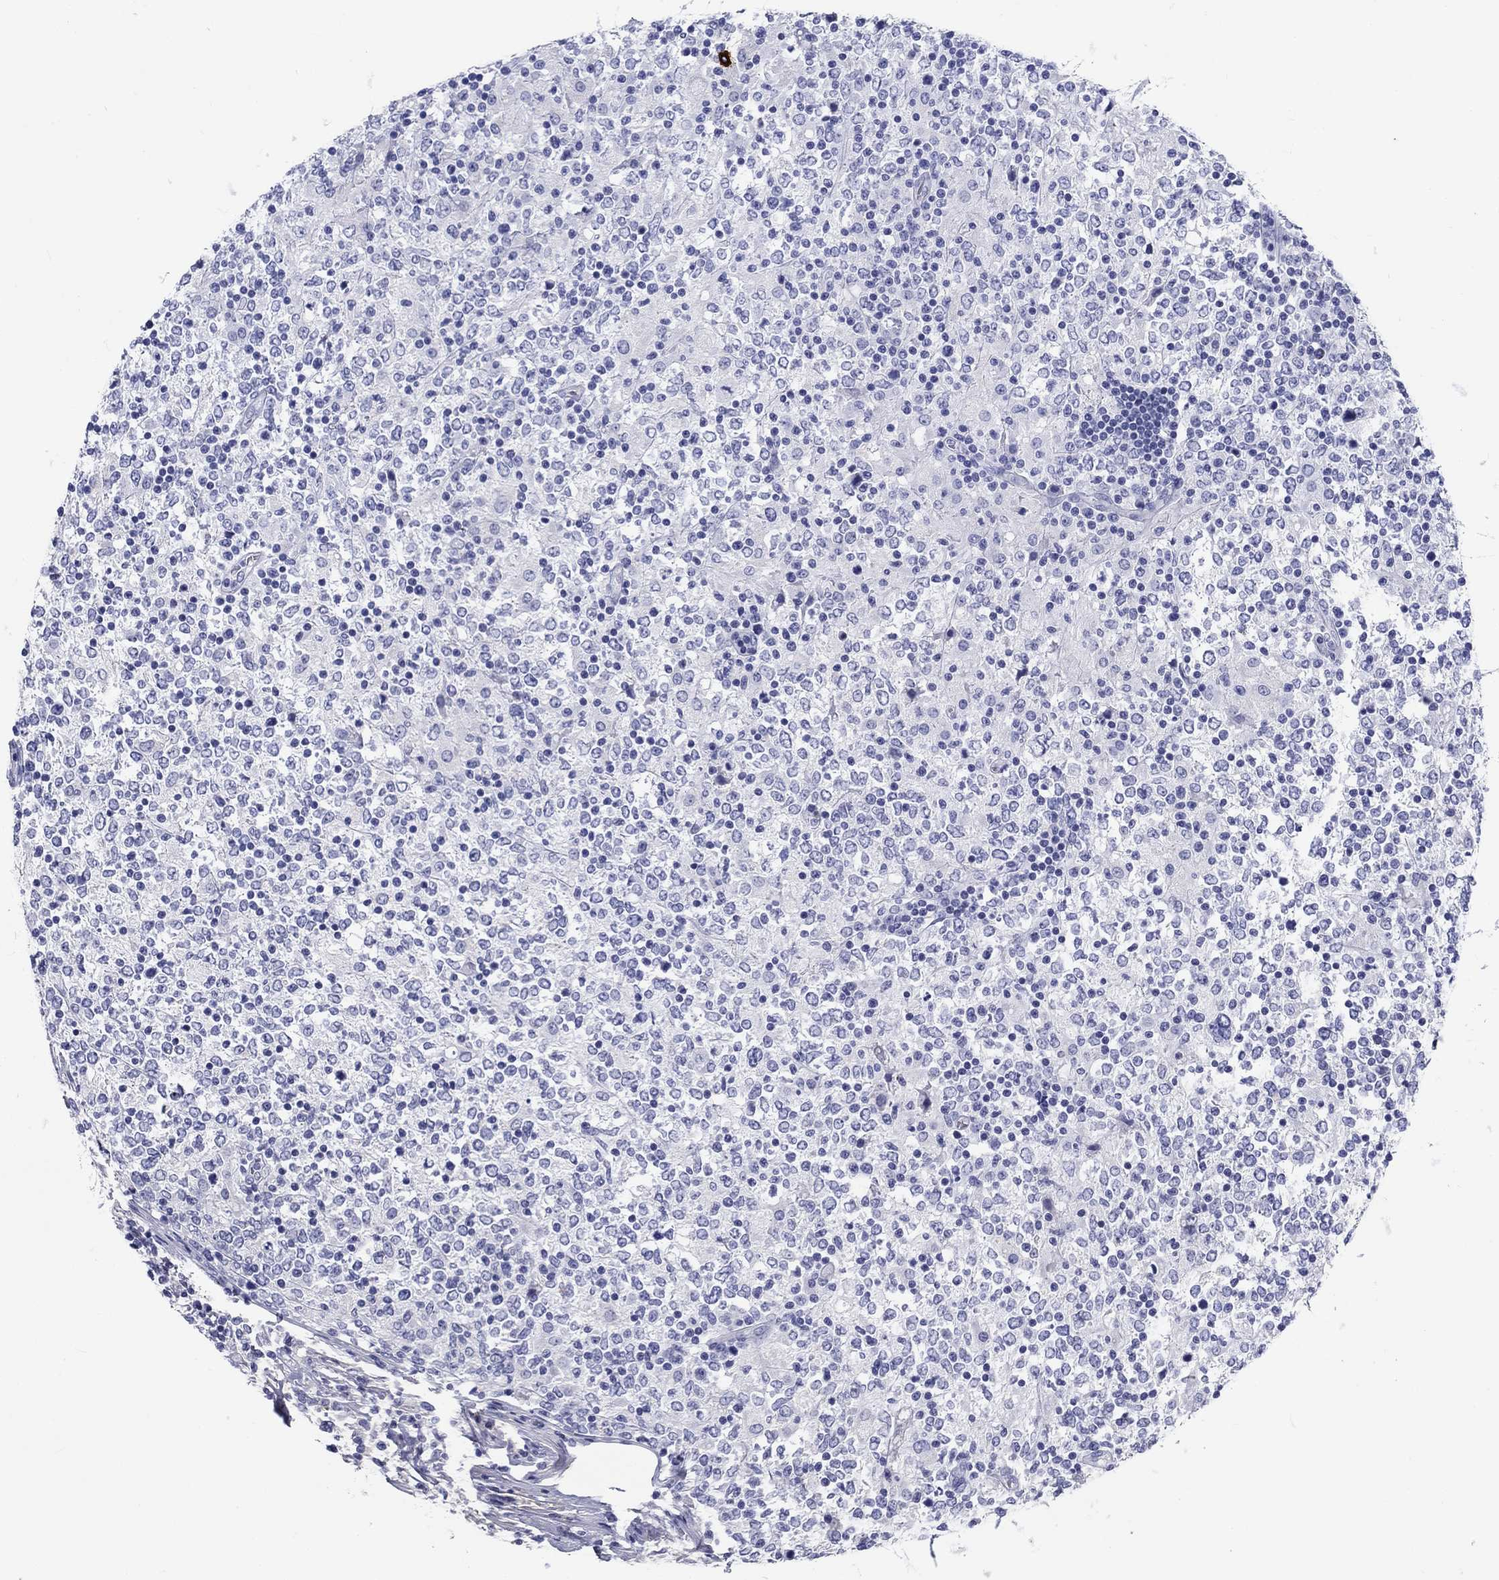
{"staining": {"intensity": "negative", "quantity": "none", "location": "none"}, "tissue": "lymphoma", "cell_type": "Tumor cells", "image_type": "cancer", "snomed": [{"axis": "morphology", "description": "Malignant lymphoma, non-Hodgkin's type, High grade"}, {"axis": "topography", "description": "Lymph node"}], "caption": "Tumor cells are negative for brown protein staining in lymphoma.", "gene": "CD40LG", "patient": {"sex": "female", "age": 84}}